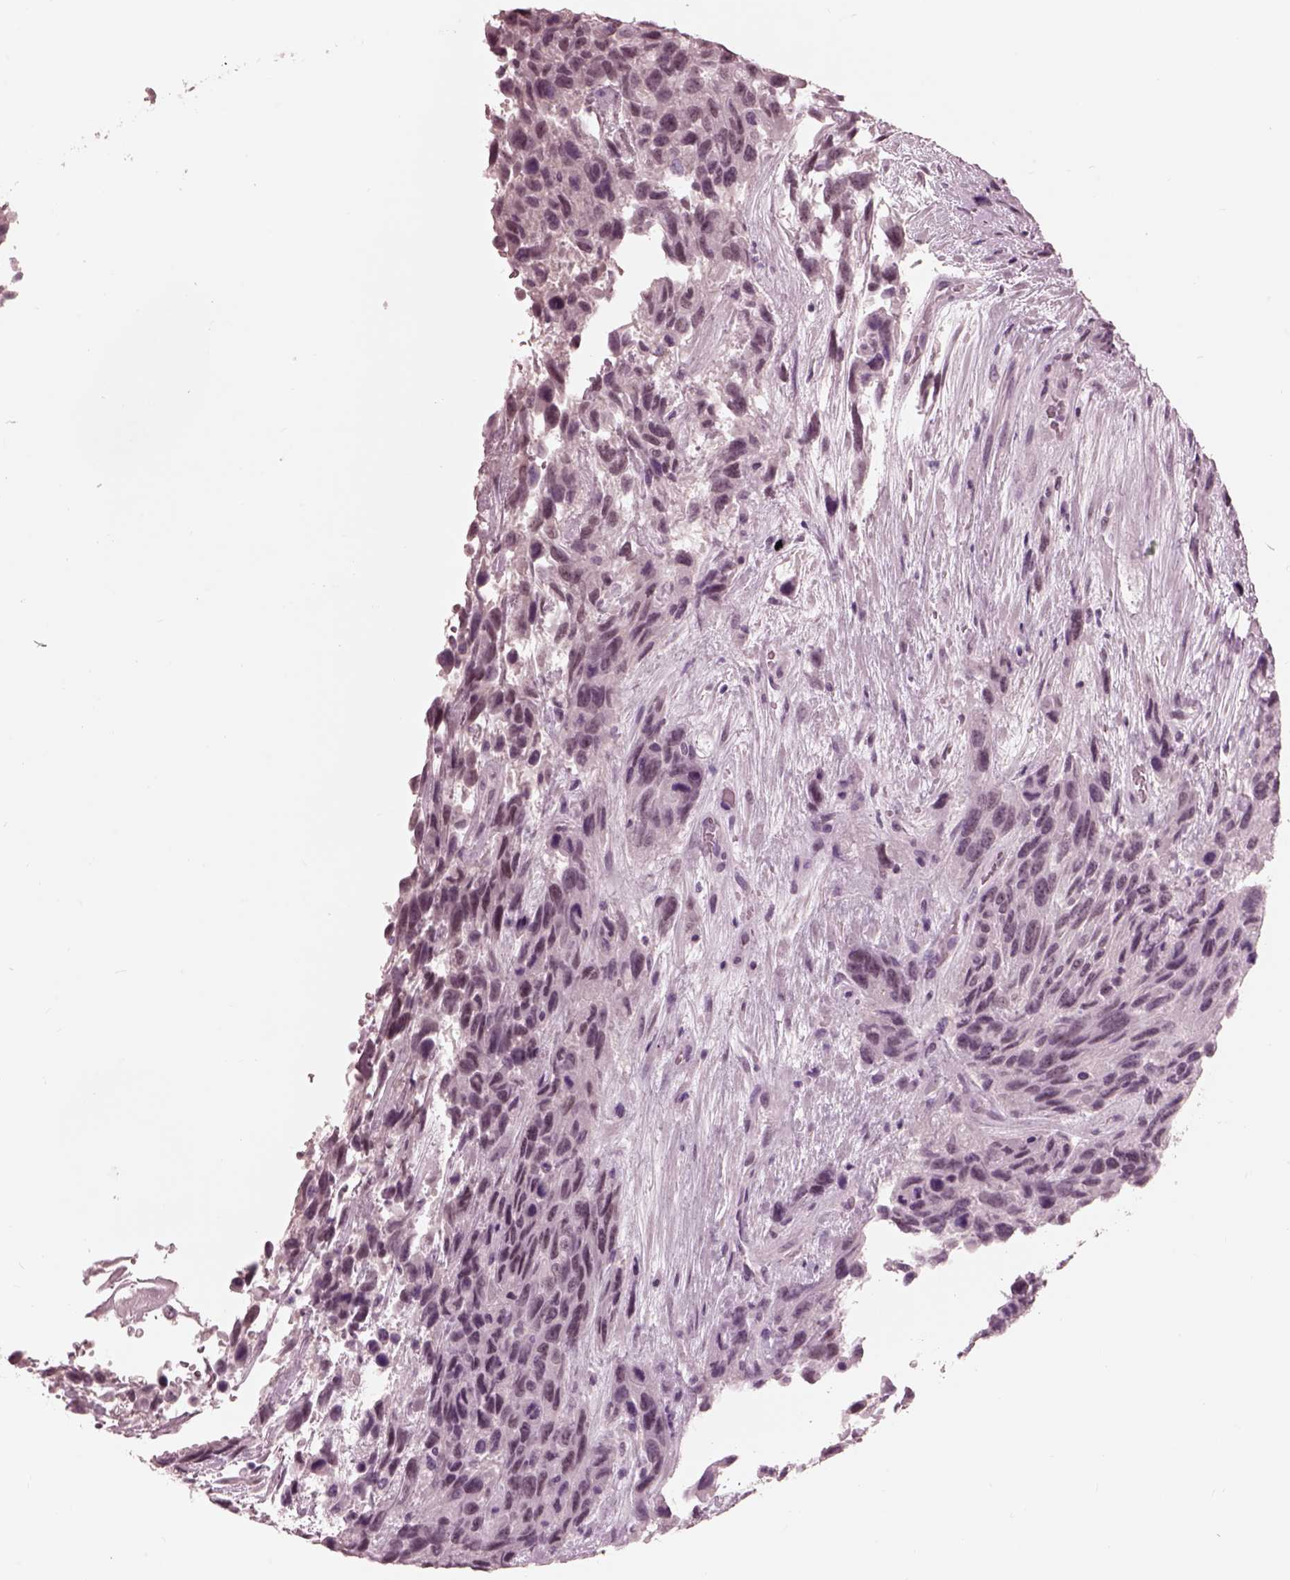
{"staining": {"intensity": "negative", "quantity": "none", "location": "none"}, "tissue": "urothelial cancer", "cell_type": "Tumor cells", "image_type": "cancer", "snomed": [{"axis": "morphology", "description": "Urothelial carcinoma, High grade"}, {"axis": "topography", "description": "Urinary bladder"}], "caption": "The micrograph reveals no staining of tumor cells in urothelial cancer. The staining is performed using DAB brown chromogen with nuclei counter-stained in using hematoxylin.", "gene": "GARIN4", "patient": {"sex": "female", "age": 70}}